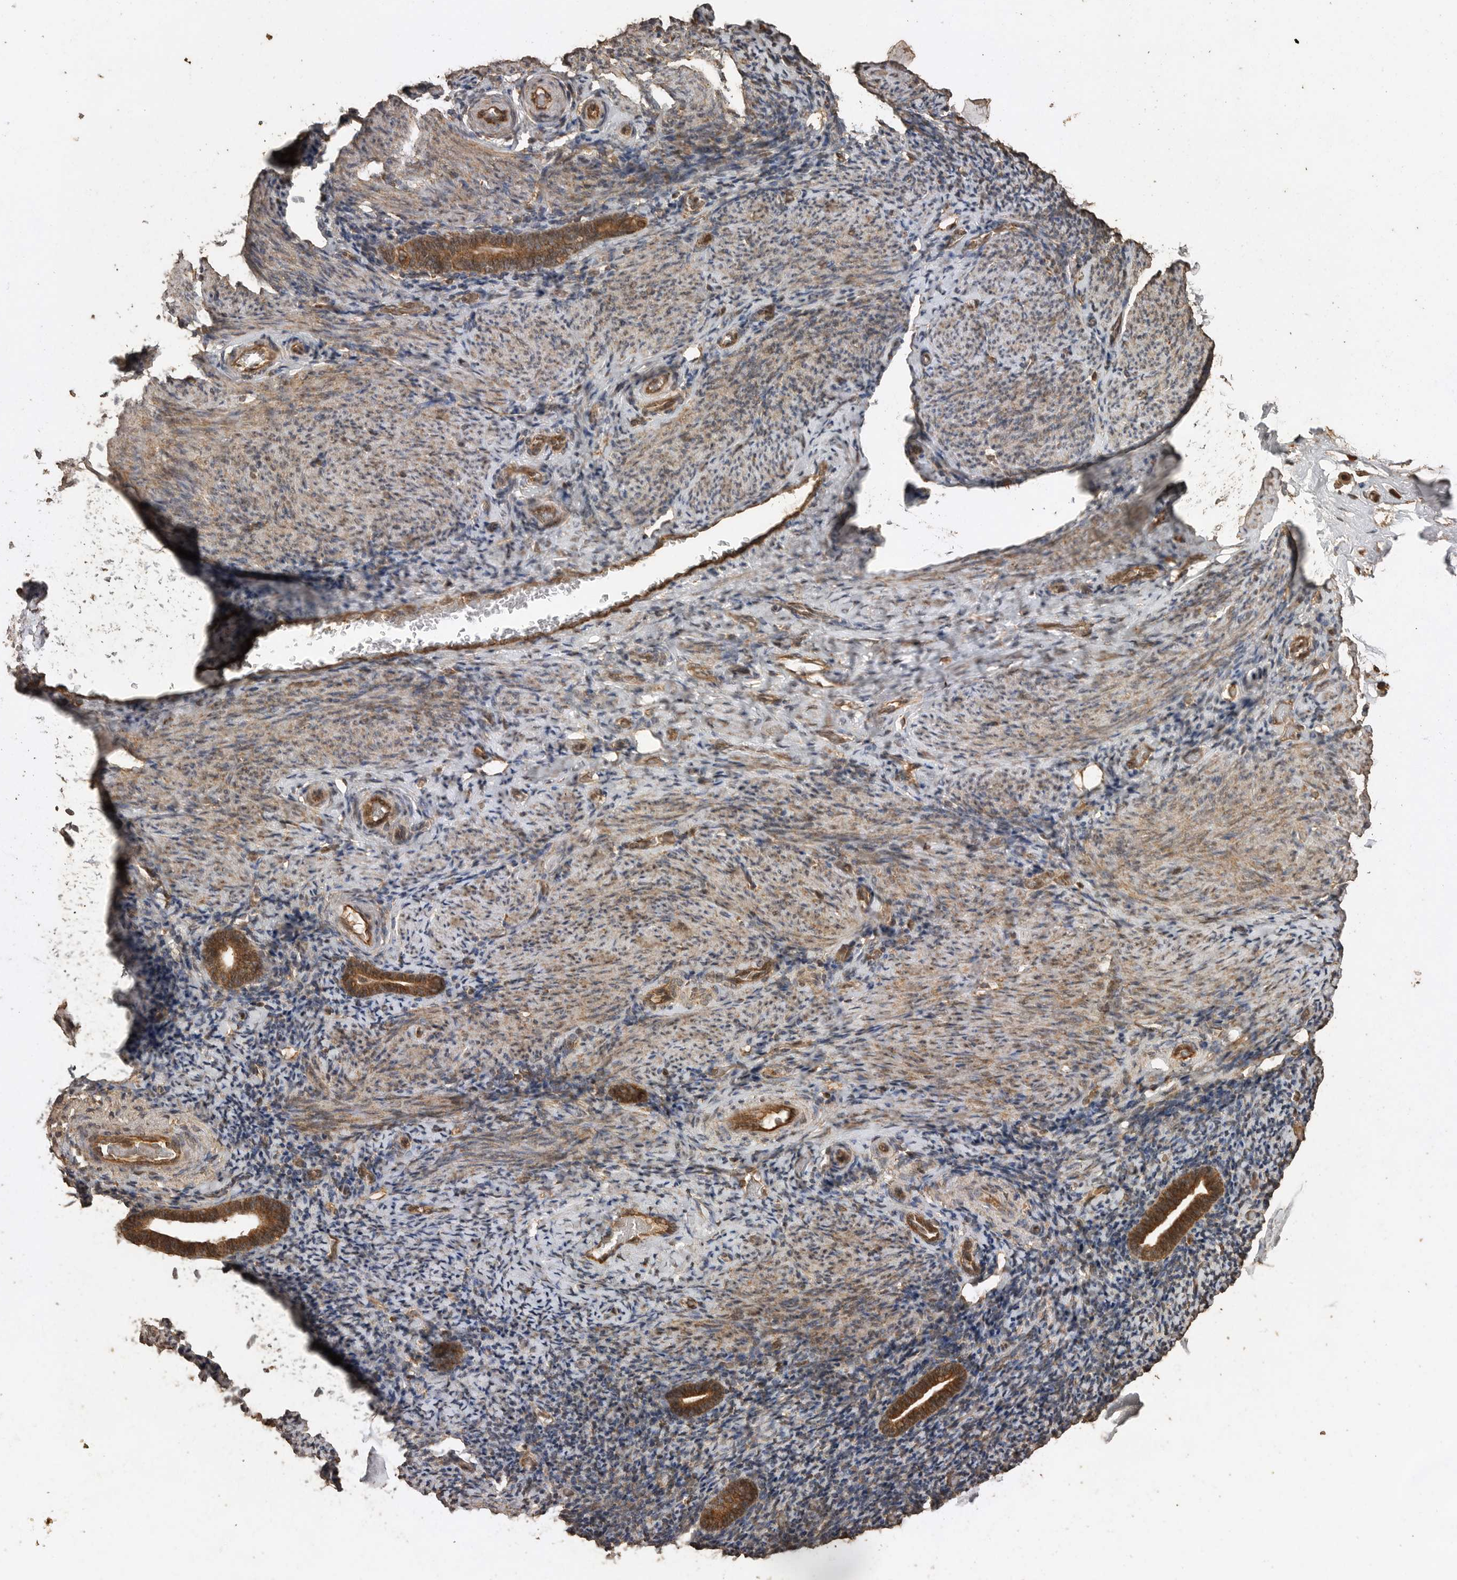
{"staining": {"intensity": "moderate", "quantity": "25%-75%", "location": "cytoplasmic/membranous"}, "tissue": "endometrium", "cell_type": "Cells in endometrial stroma", "image_type": "normal", "snomed": [{"axis": "morphology", "description": "Normal tissue, NOS"}, {"axis": "topography", "description": "Endometrium"}], "caption": "Benign endometrium demonstrates moderate cytoplasmic/membranous staining in about 25%-75% of cells in endometrial stroma The protein is shown in brown color, while the nuclei are stained blue..", "gene": "PINK1", "patient": {"sex": "female", "age": 51}}